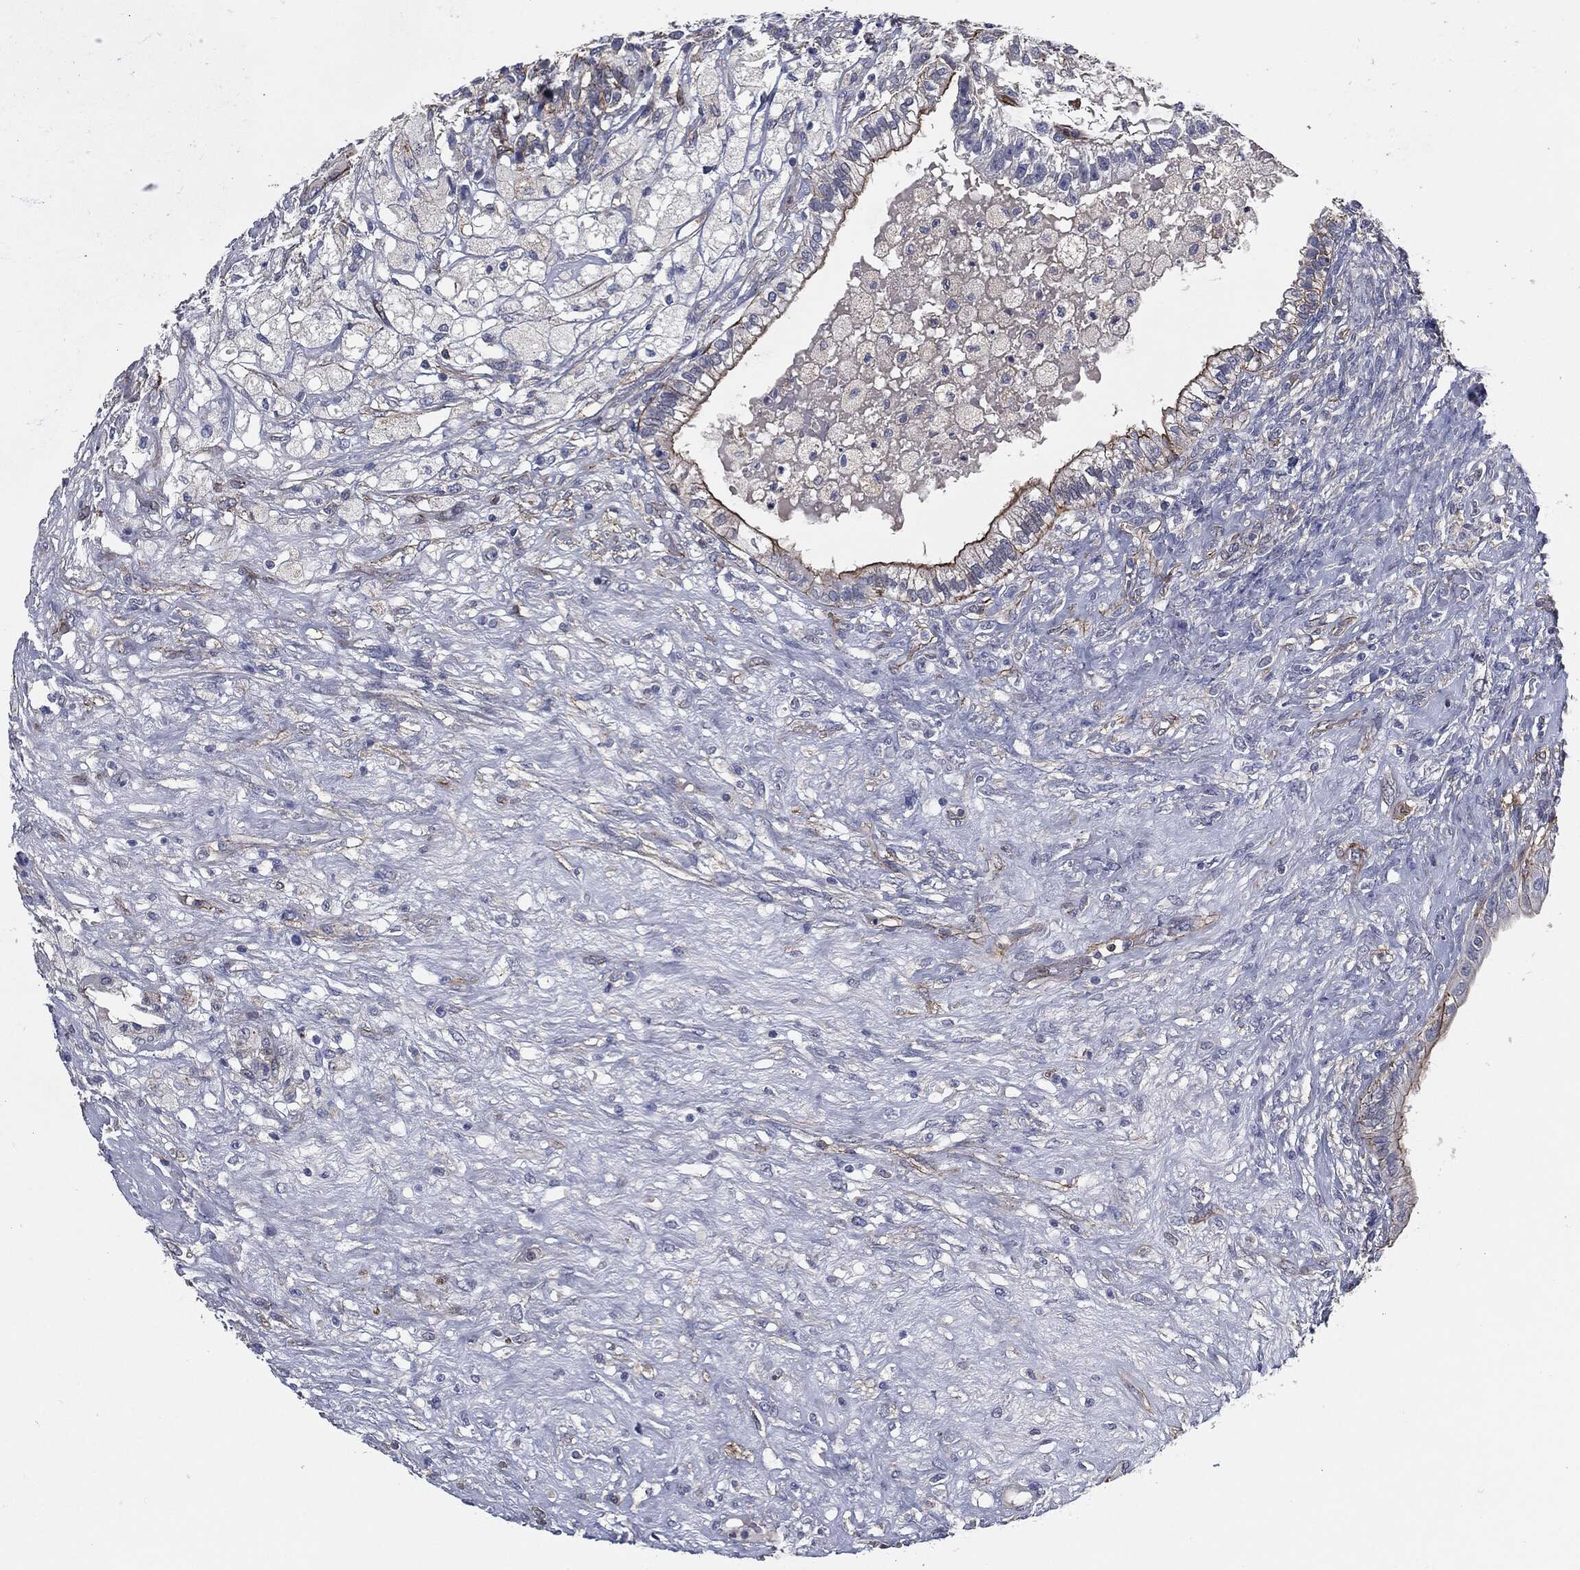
{"staining": {"intensity": "strong", "quantity": "<25%", "location": "cytoplasmic/membranous"}, "tissue": "testis cancer", "cell_type": "Tumor cells", "image_type": "cancer", "snomed": [{"axis": "morphology", "description": "Seminoma, NOS"}, {"axis": "morphology", "description": "Carcinoma, Embryonal, NOS"}, {"axis": "topography", "description": "Testis"}], "caption": "Tumor cells exhibit medium levels of strong cytoplasmic/membranous positivity in approximately <25% of cells in testis cancer (embryonal carcinoma).", "gene": "SVIL", "patient": {"sex": "male", "age": 41}}